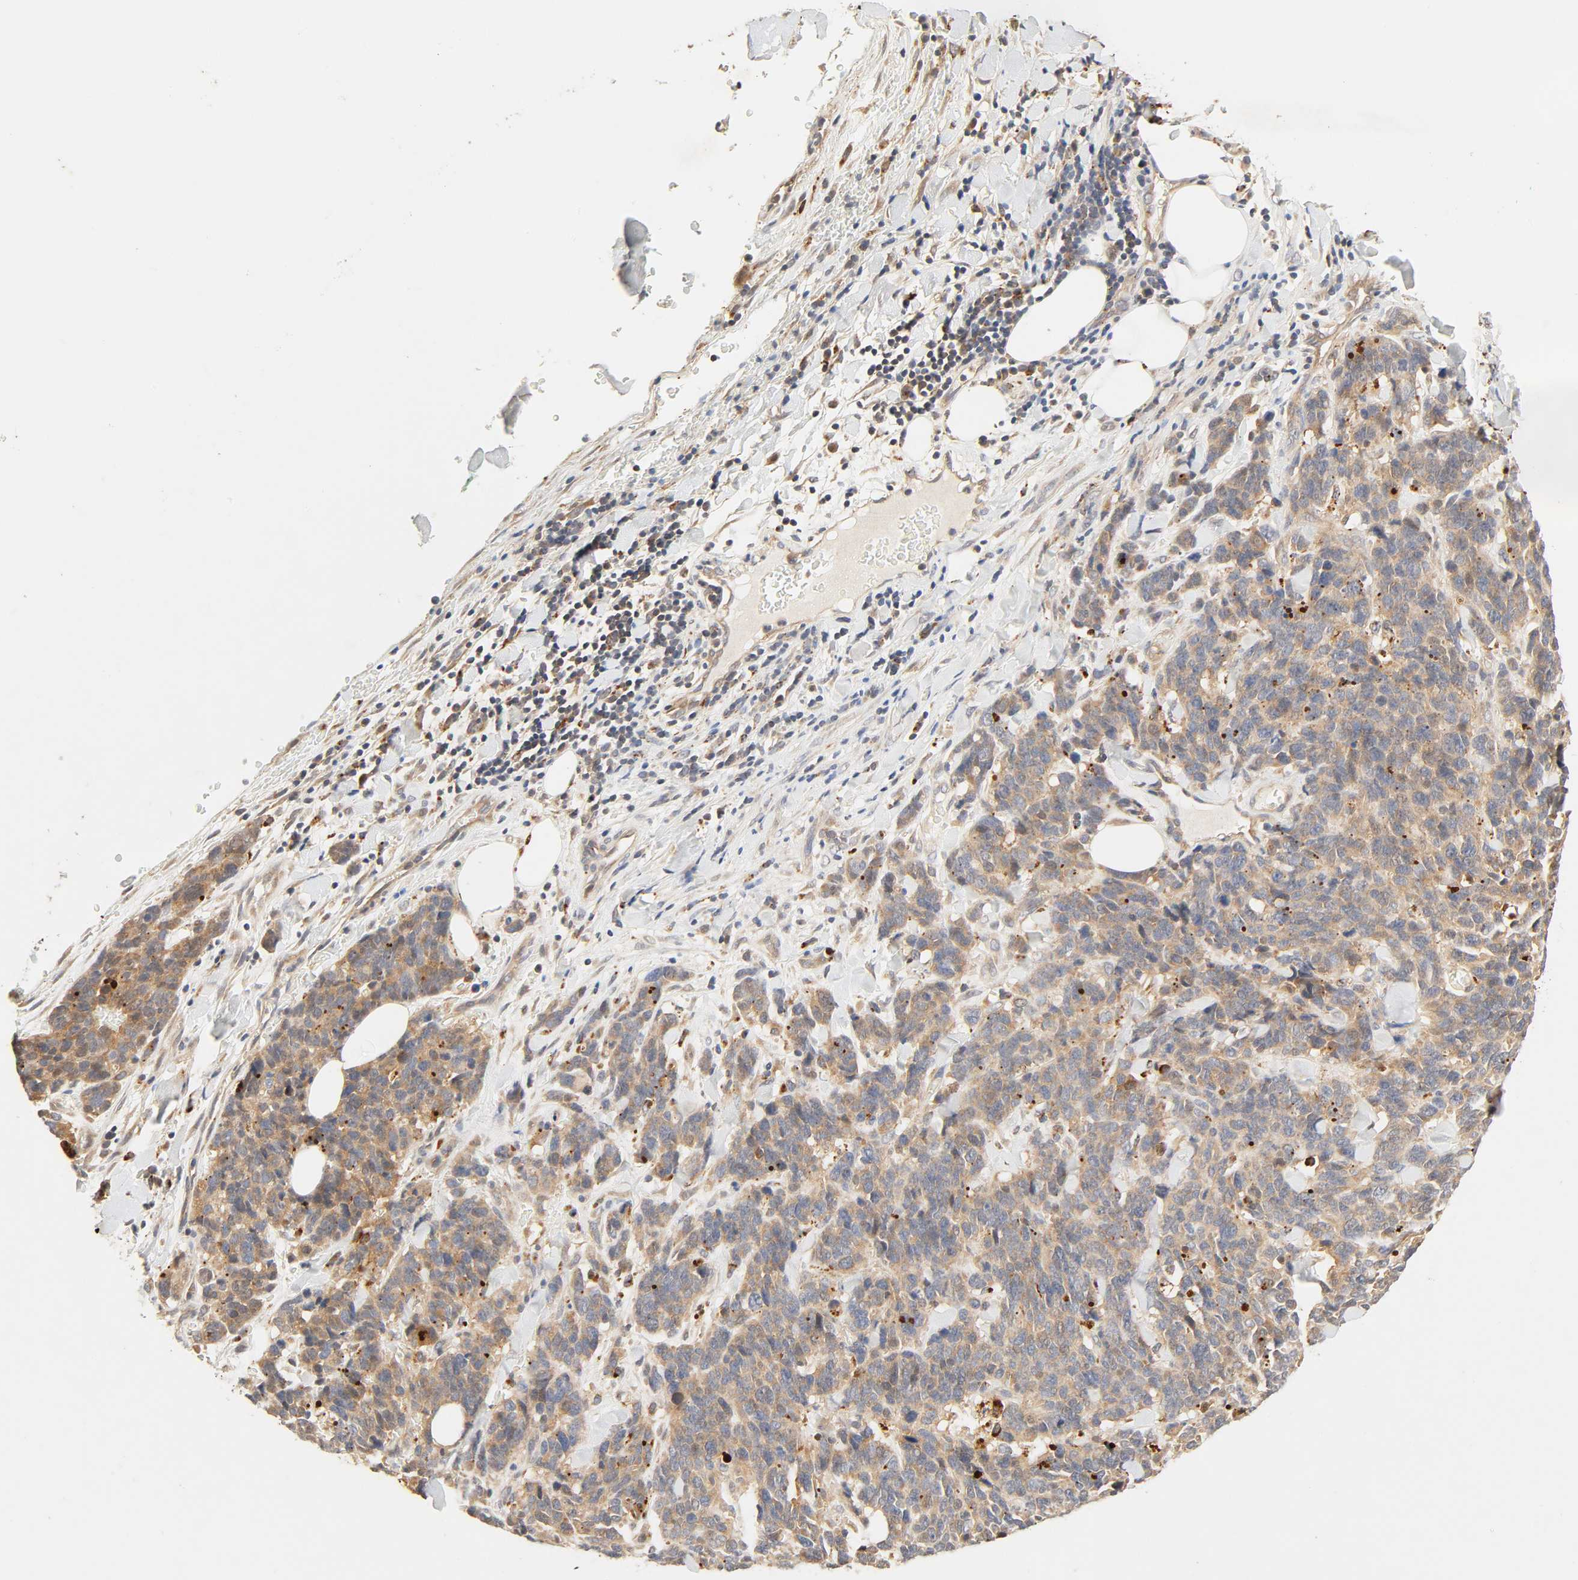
{"staining": {"intensity": "moderate", "quantity": ">75%", "location": "cytoplasmic/membranous"}, "tissue": "lung cancer", "cell_type": "Tumor cells", "image_type": "cancer", "snomed": [{"axis": "morphology", "description": "Neoplasm, malignant, NOS"}, {"axis": "topography", "description": "Lung"}], "caption": "Immunohistochemistry (IHC) micrograph of human lung cancer (neoplasm (malignant)) stained for a protein (brown), which exhibits medium levels of moderate cytoplasmic/membranous staining in approximately >75% of tumor cells.", "gene": "MAPK6", "patient": {"sex": "female", "age": 58}}